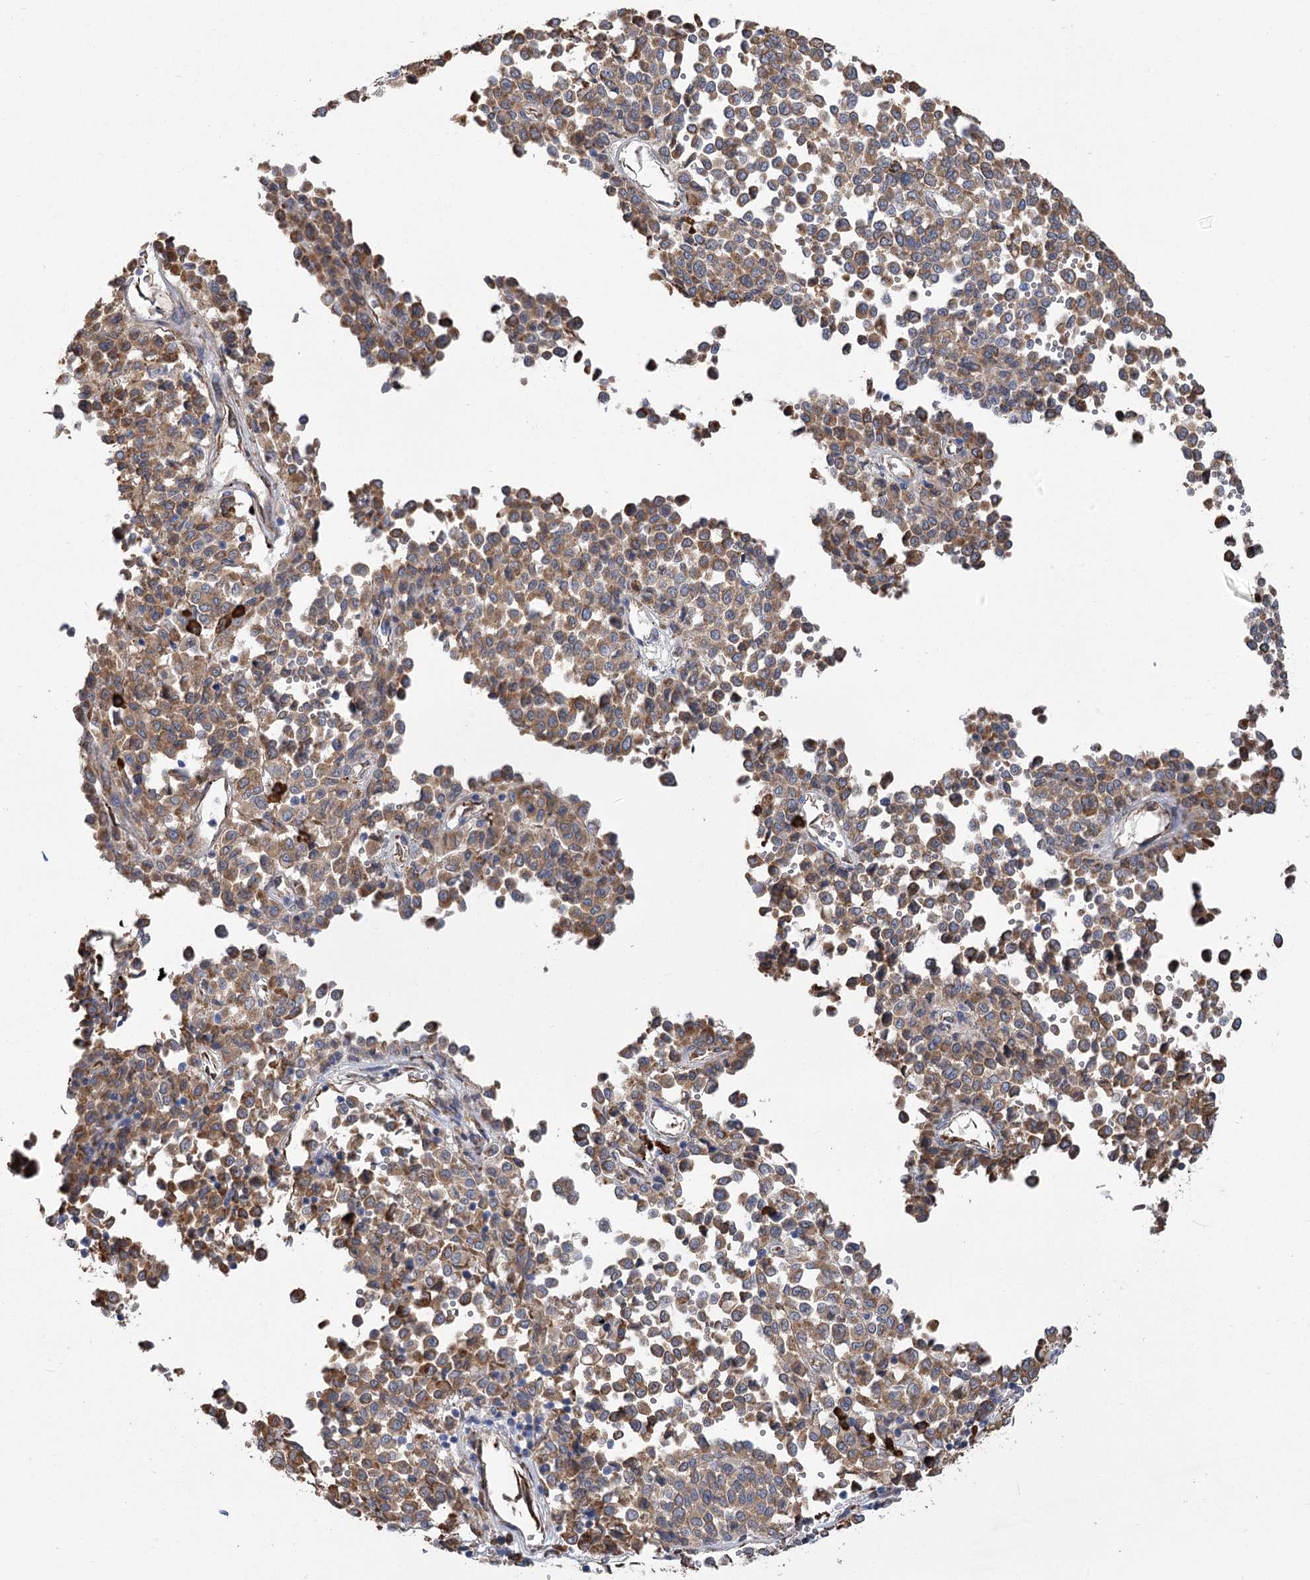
{"staining": {"intensity": "moderate", "quantity": ">75%", "location": "cytoplasmic/membranous"}, "tissue": "melanoma", "cell_type": "Tumor cells", "image_type": "cancer", "snomed": [{"axis": "morphology", "description": "Malignant melanoma, Metastatic site"}, {"axis": "topography", "description": "Pancreas"}], "caption": "Immunohistochemistry staining of melanoma, which exhibits medium levels of moderate cytoplasmic/membranous positivity in about >75% of tumor cells indicating moderate cytoplasmic/membranous protein positivity. The staining was performed using DAB (3,3'-diaminobenzidine) (brown) for protein detection and nuclei were counterstained in hematoxylin (blue).", "gene": "METTL24", "patient": {"sex": "female", "age": 30}}